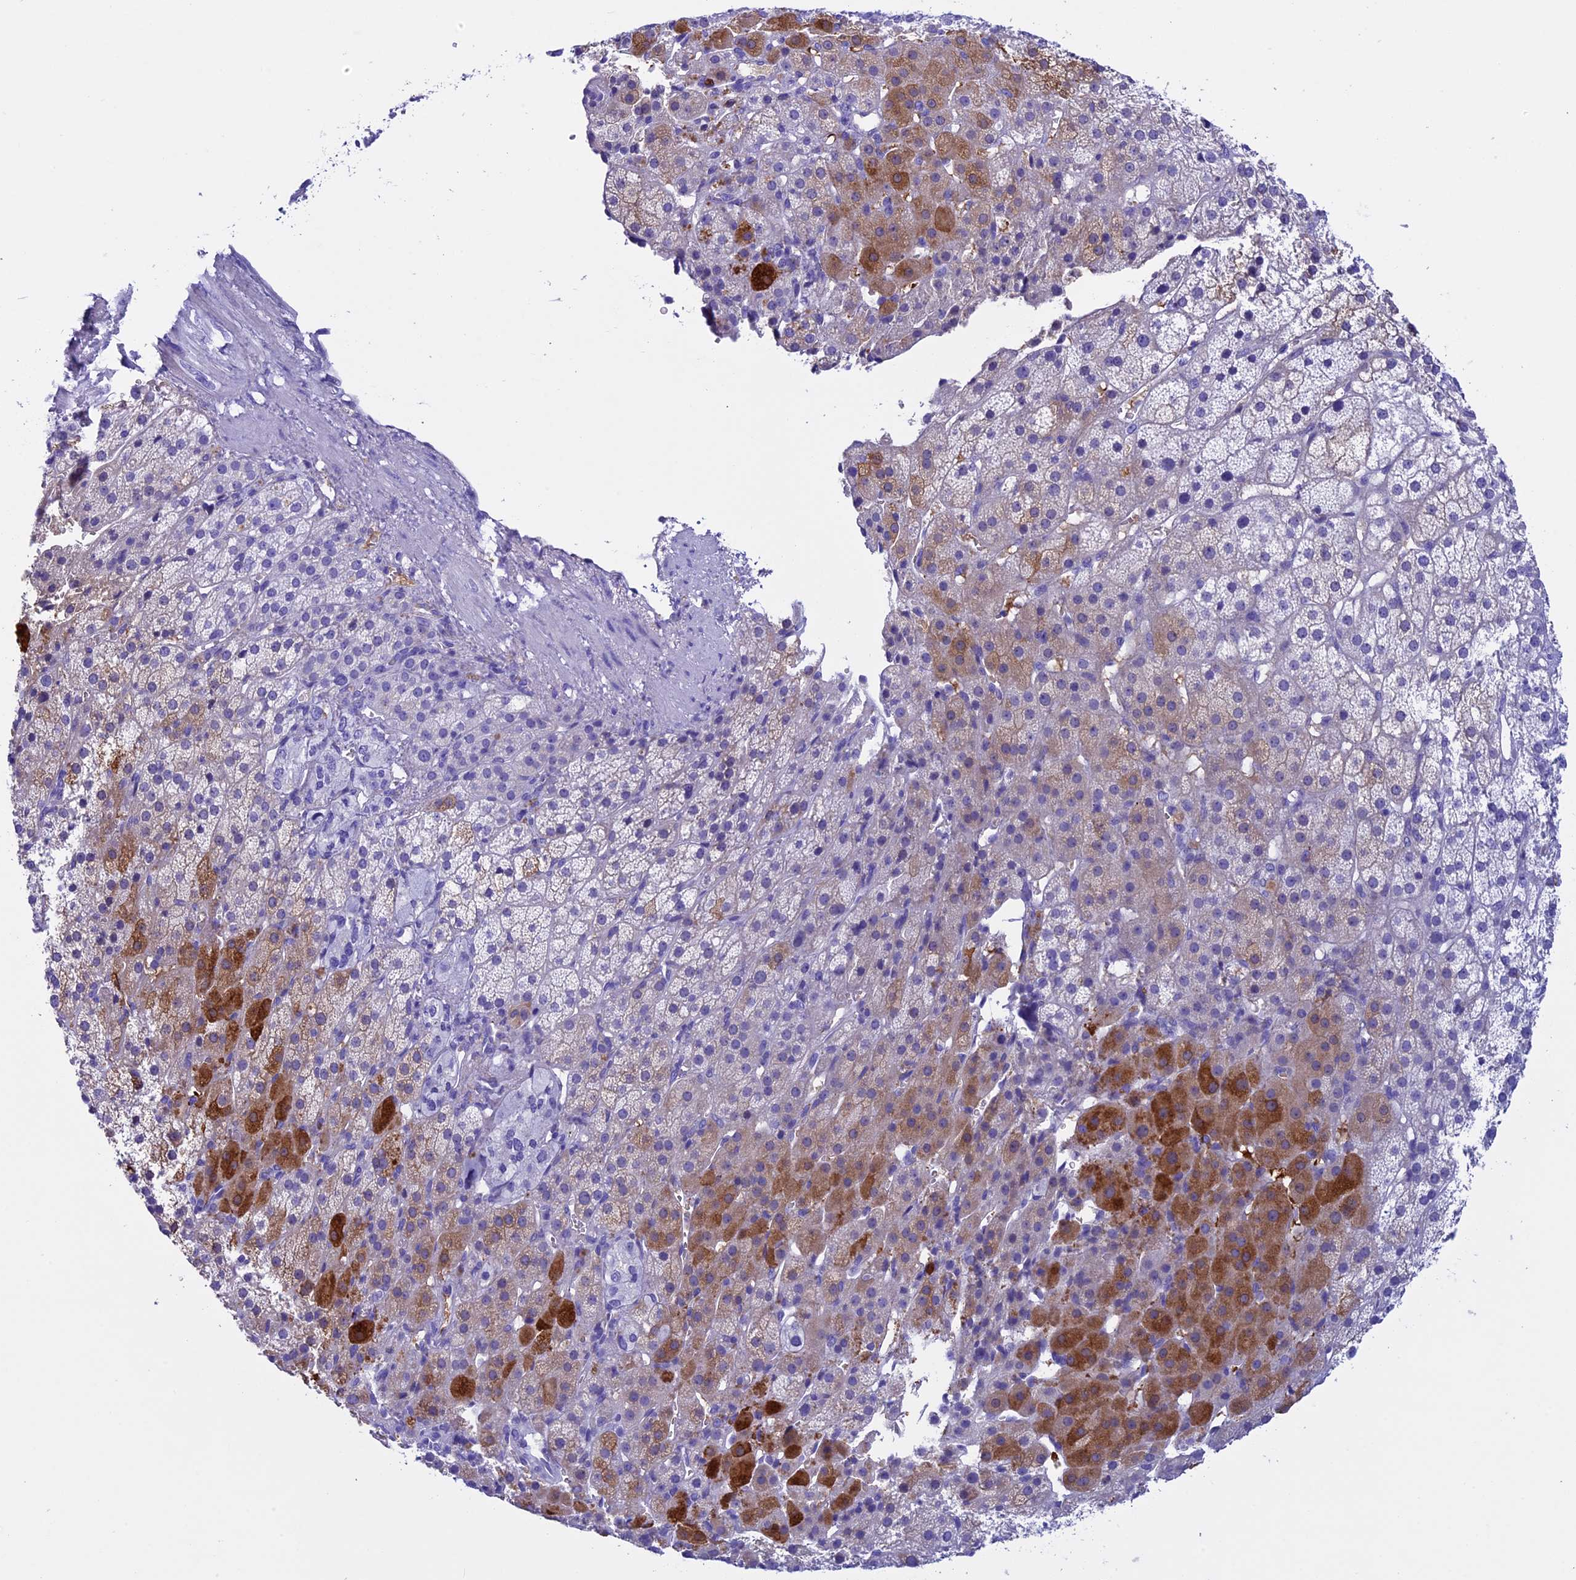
{"staining": {"intensity": "strong", "quantity": "<25%", "location": "cytoplasmic/membranous"}, "tissue": "adrenal gland", "cell_type": "Glandular cells", "image_type": "normal", "snomed": [{"axis": "morphology", "description": "Normal tissue, NOS"}, {"axis": "topography", "description": "Adrenal gland"}], "caption": "Brown immunohistochemical staining in normal adrenal gland reveals strong cytoplasmic/membranous staining in about <25% of glandular cells.", "gene": "IGSF6", "patient": {"sex": "female", "age": 57}}